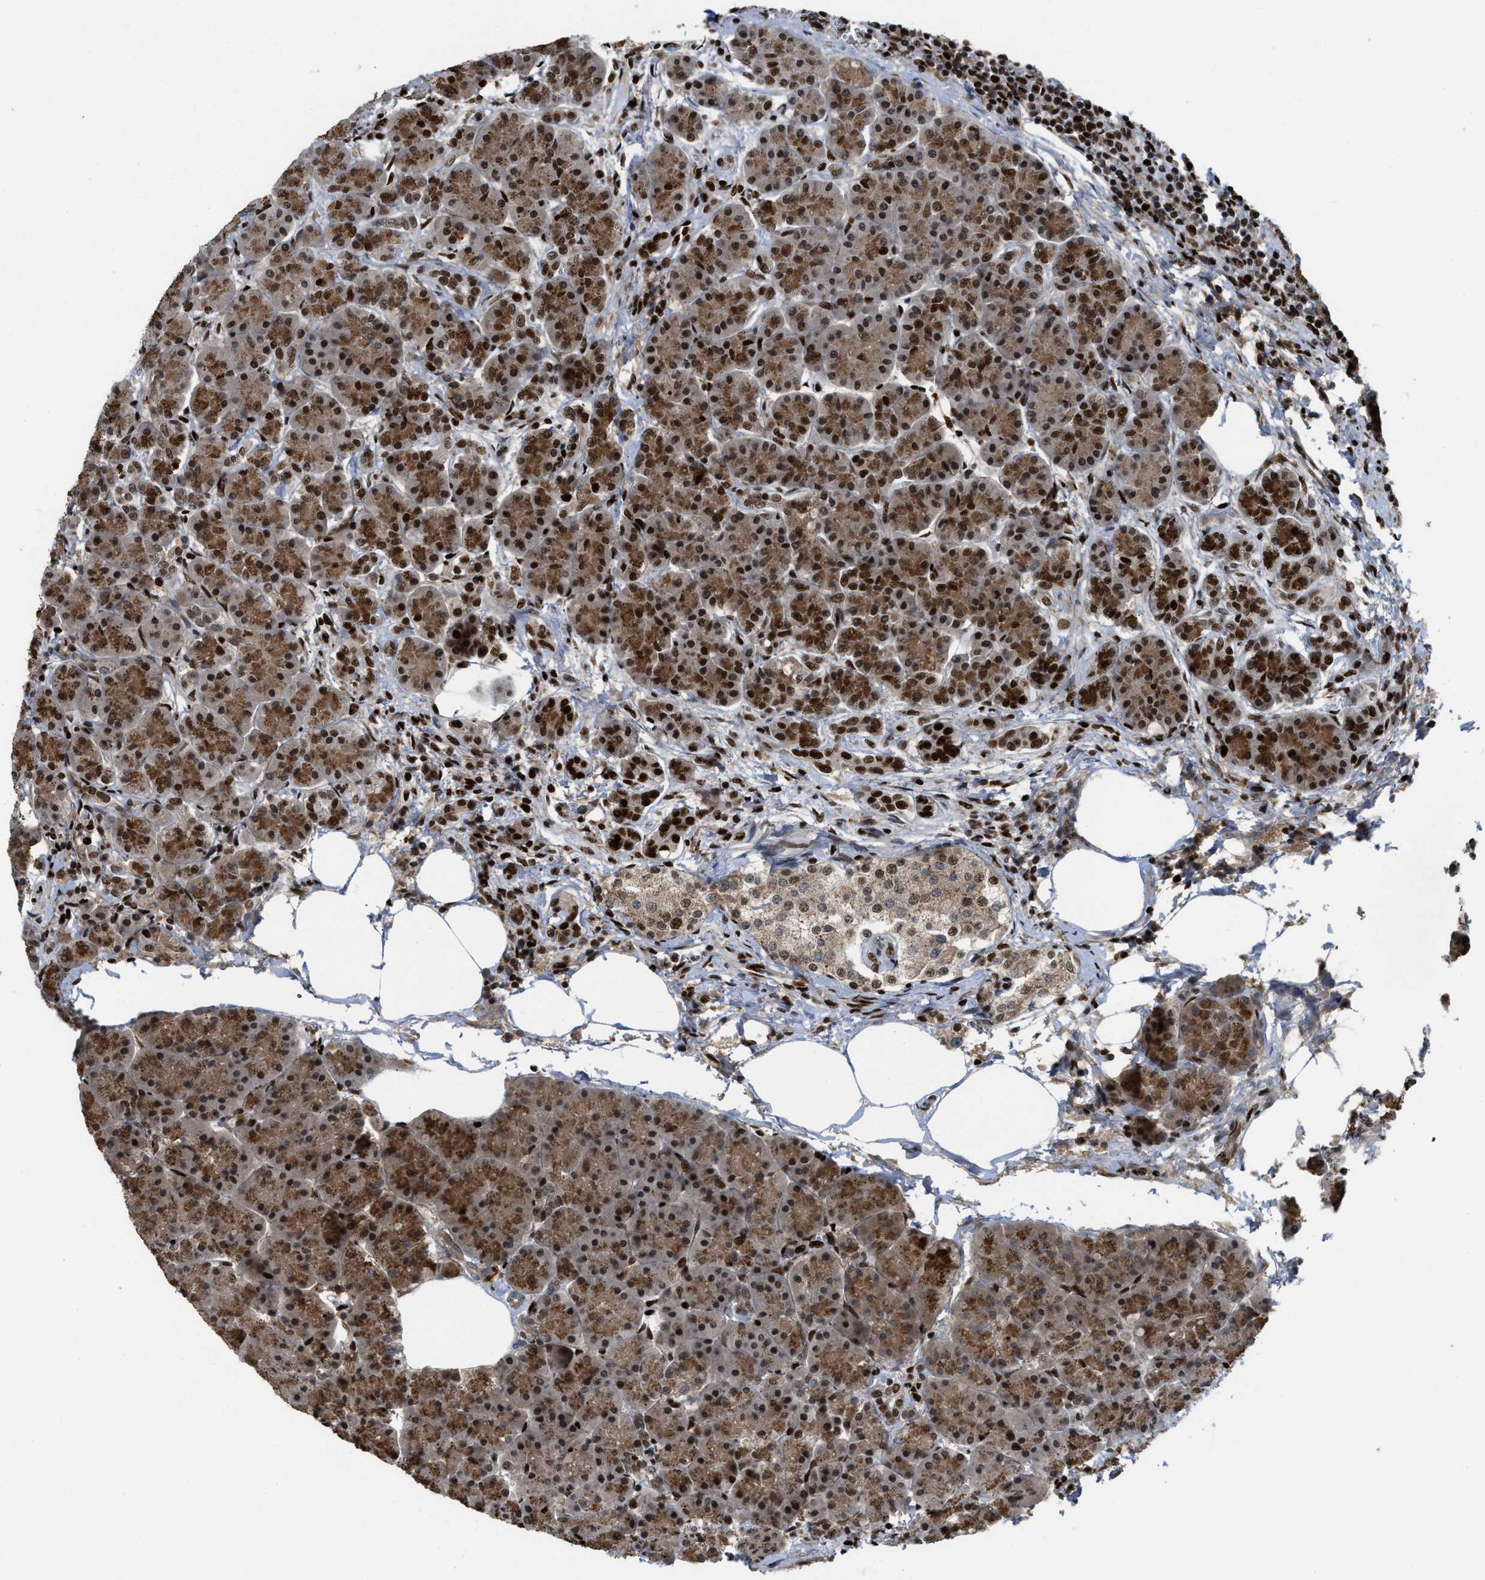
{"staining": {"intensity": "strong", "quantity": "25%-75%", "location": "cytoplasmic/membranous,nuclear"}, "tissue": "pancreas", "cell_type": "Exocrine glandular cells", "image_type": "normal", "snomed": [{"axis": "morphology", "description": "Normal tissue, NOS"}, {"axis": "topography", "description": "Pancreas"}], "caption": "Exocrine glandular cells exhibit high levels of strong cytoplasmic/membranous,nuclear staining in about 25%-75% of cells in normal pancreas. (Stains: DAB (3,3'-diaminobenzidine) in brown, nuclei in blue, Microscopy: brightfield microscopy at high magnification).", "gene": "RFX5", "patient": {"sex": "female", "age": 70}}